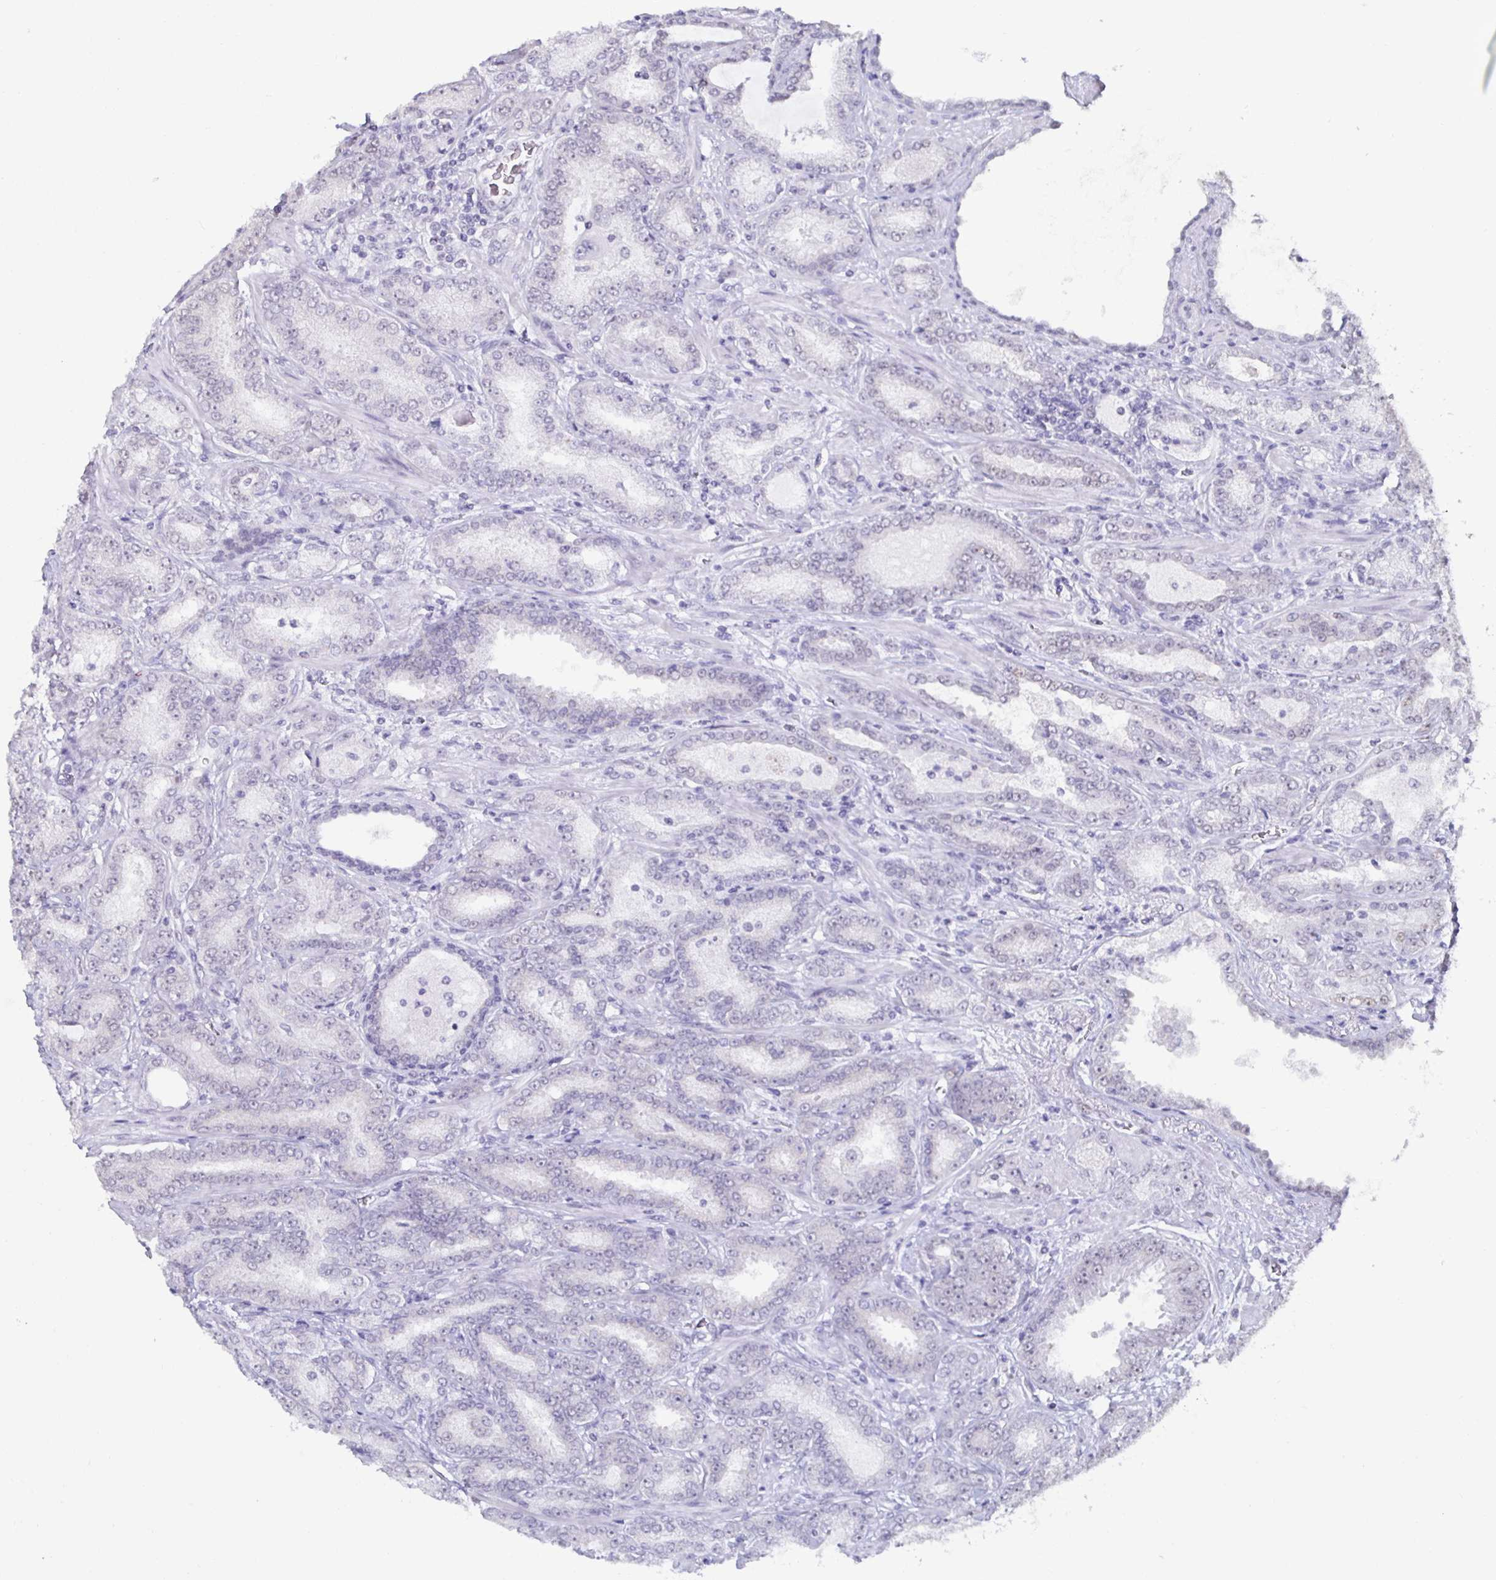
{"staining": {"intensity": "negative", "quantity": "none", "location": "none"}, "tissue": "prostate cancer", "cell_type": "Tumor cells", "image_type": "cancer", "snomed": [{"axis": "morphology", "description": "Adenocarcinoma, High grade"}, {"axis": "topography", "description": "Prostate"}], "caption": "Prostate cancer was stained to show a protein in brown. There is no significant positivity in tumor cells.", "gene": "DDX39B", "patient": {"sex": "male", "age": 72}}